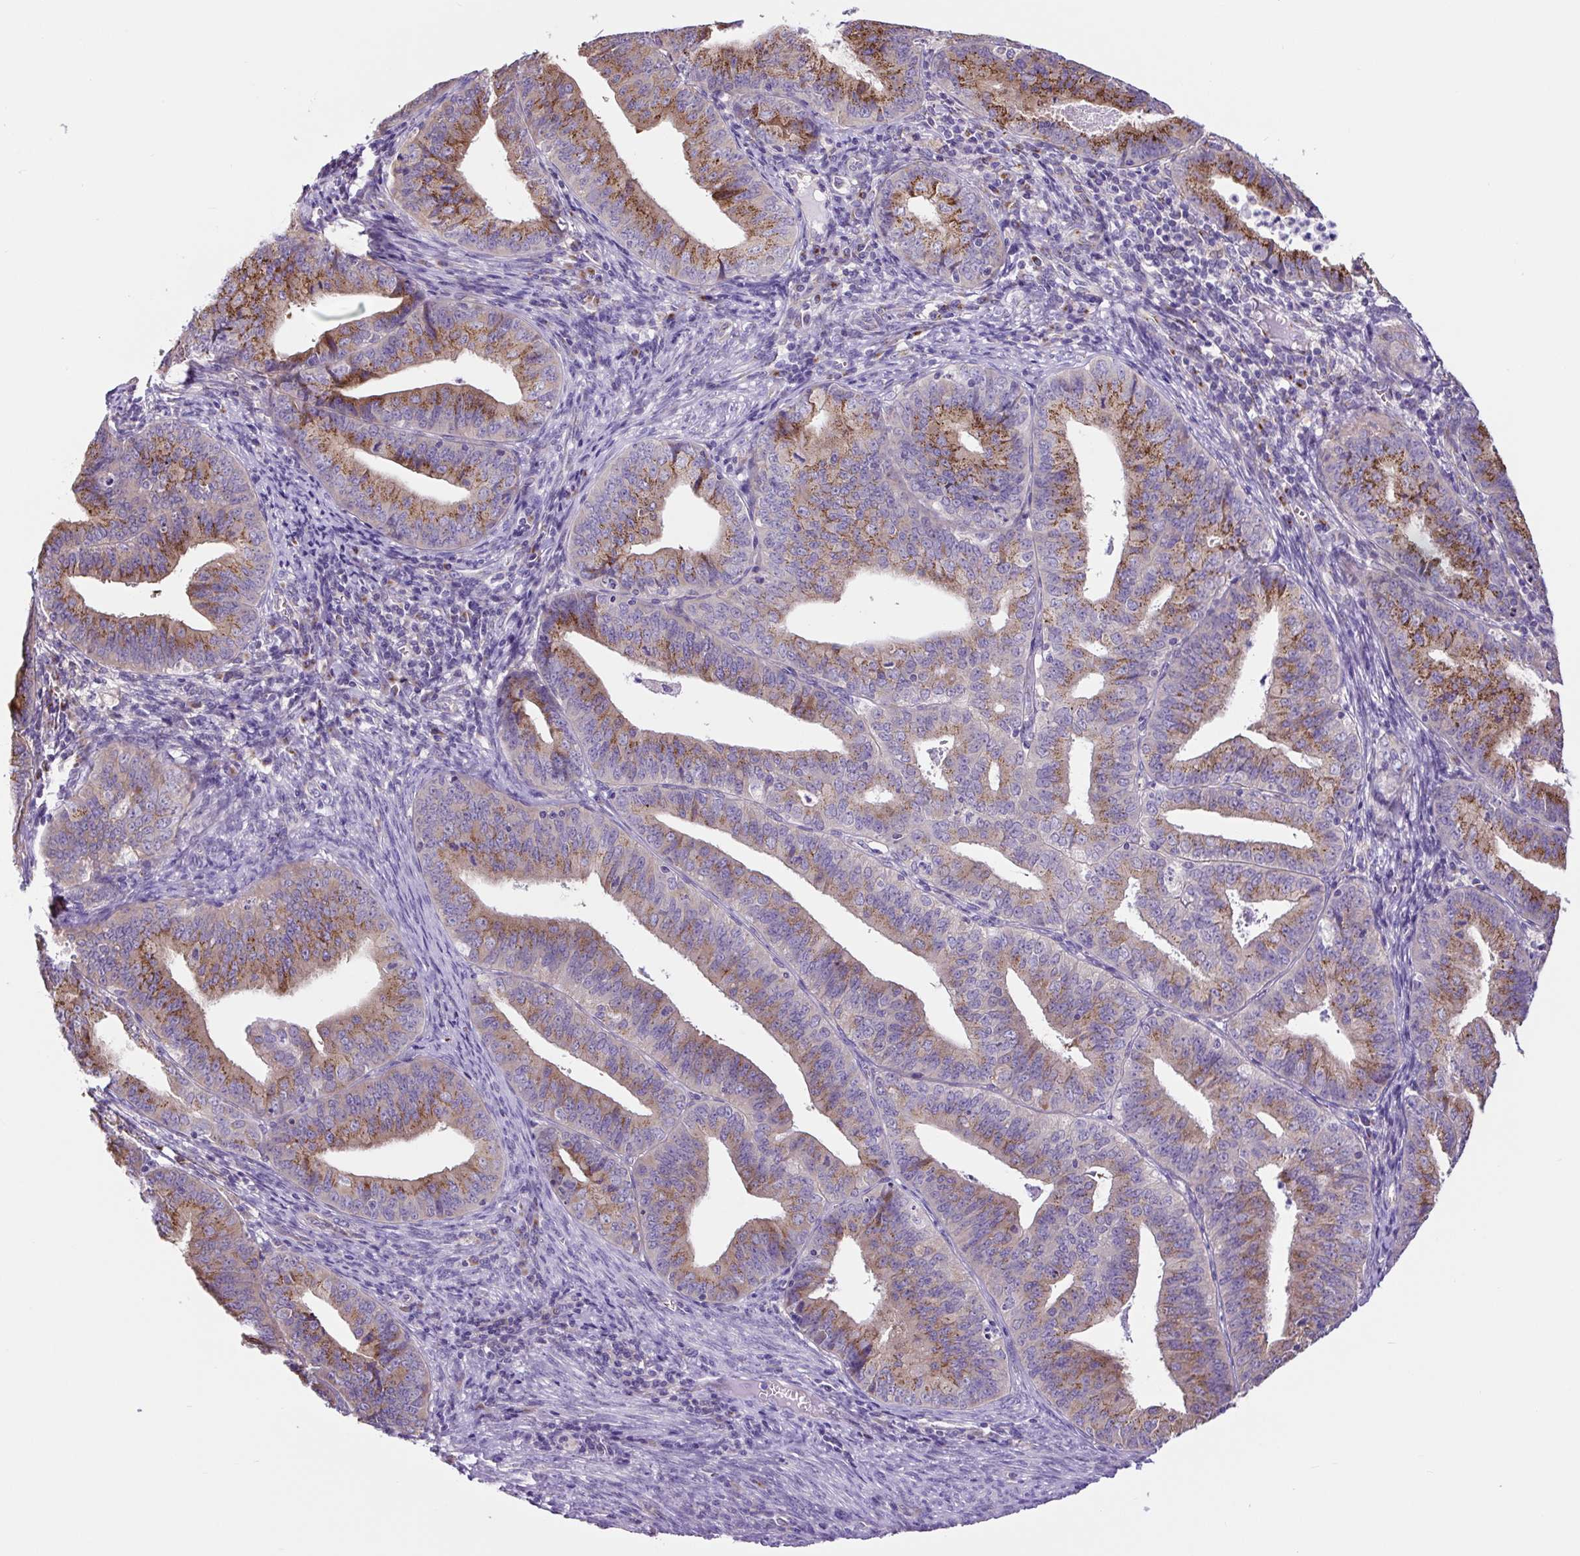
{"staining": {"intensity": "moderate", "quantity": "25%-75%", "location": "cytoplasmic/membranous"}, "tissue": "endometrial cancer", "cell_type": "Tumor cells", "image_type": "cancer", "snomed": [{"axis": "morphology", "description": "Adenocarcinoma, NOS"}, {"axis": "topography", "description": "Endometrium"}], "caption": "Immunohistochemistry (IHC) of endometrial adenocarcinoma shows medium levels of moderate cytoplasmic/membranous expression in about 25%-75% of tumor cells.", "gene": "GORASP1", "patient": {"sex": "female", "age": 73}}